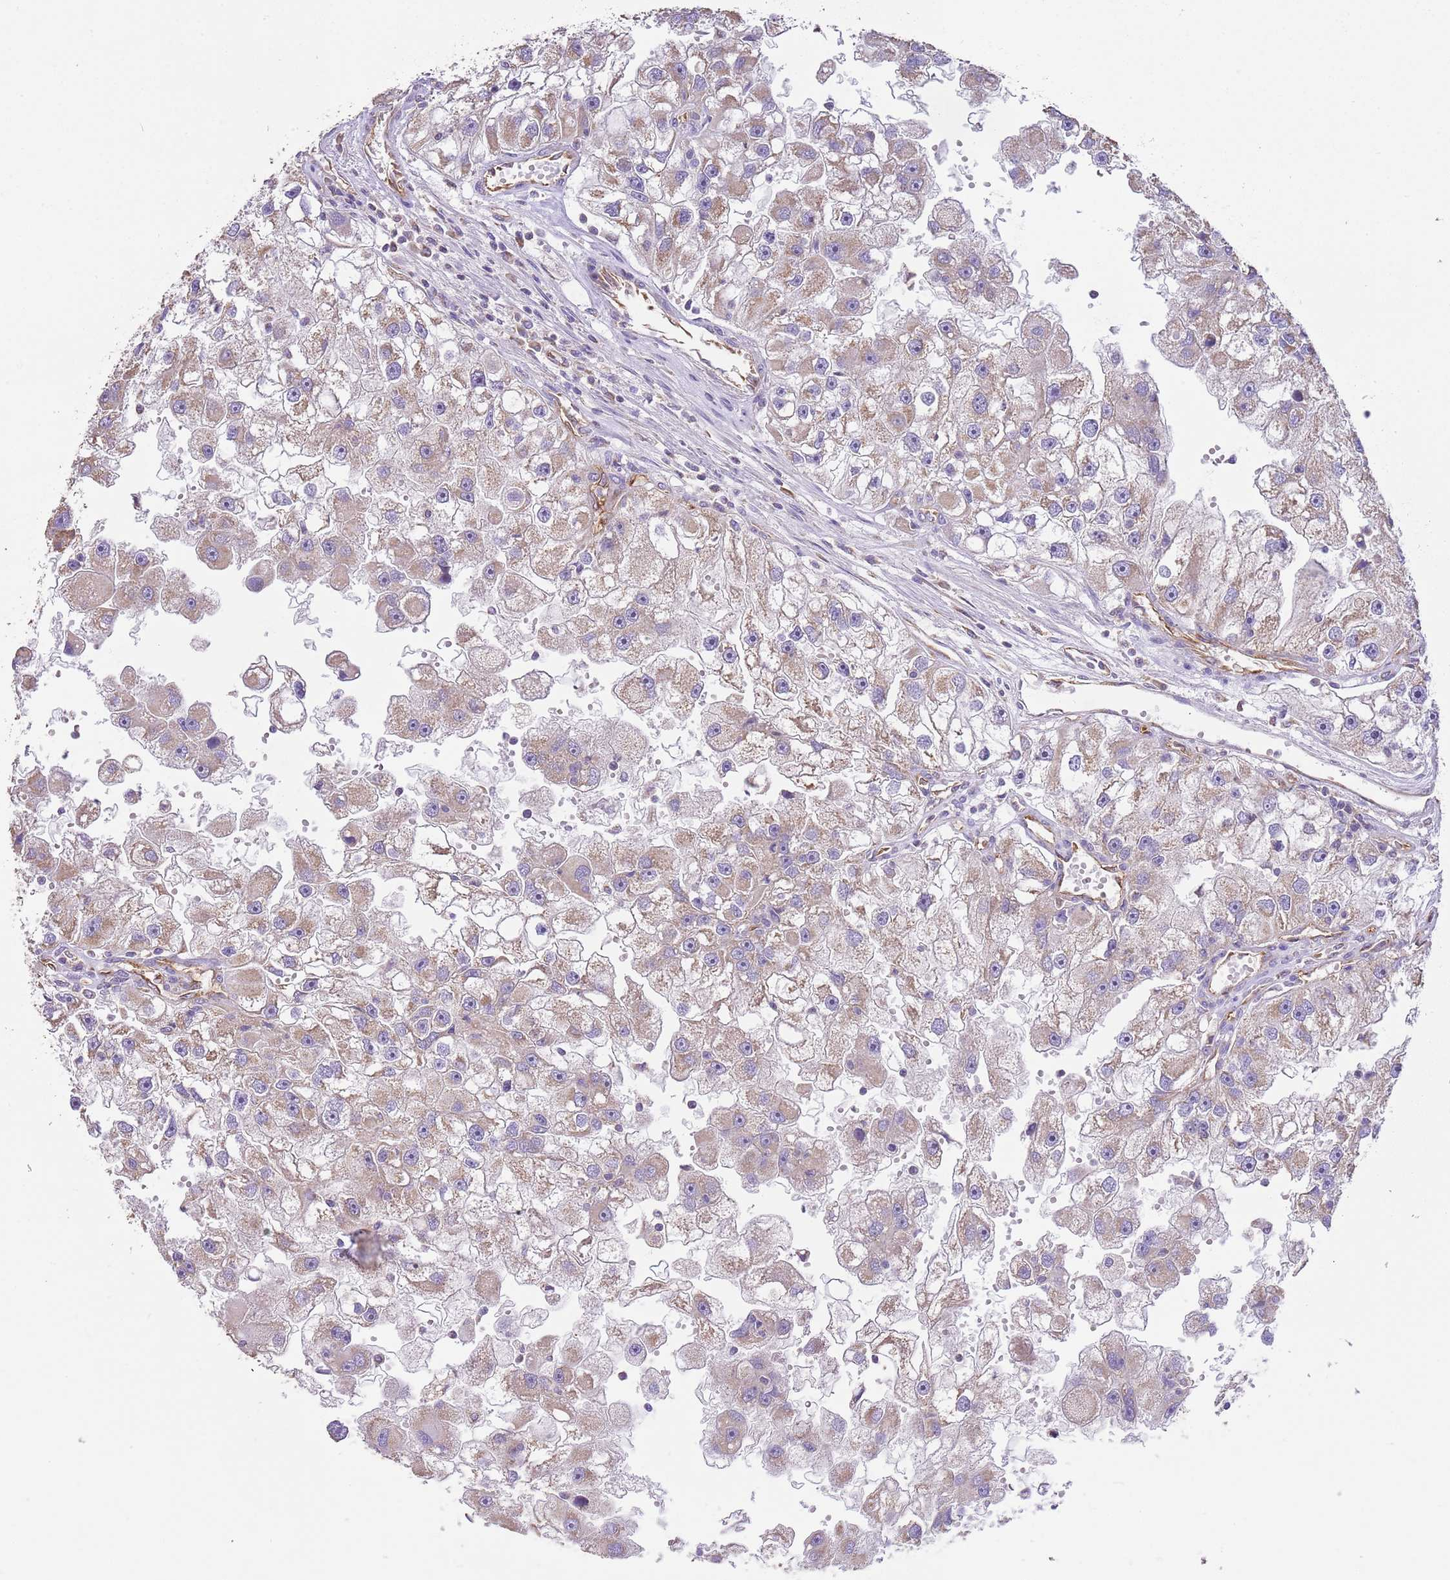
{"staining": {"intensity": "weak", "quantity": ">75%", "location": "cytoplasmic/membranous"}, "tissue": "renal cancer", "cell_type": "Tumor cells", "image_type": "cancer", "snomed": [{"axis": "morphology", "description": "Adenocarcinoma, NOS"}, {"axis": "topography", "description": "Kidney"}], "caption": "A histopathology image showing weak cytoplasmic/membranous expression in about >75% of tumor cells in renal cancer (adenocarcinoma), as visualized by brown immunohistochemical staining.", "gene": "DOCK9", "patient": {"sex": "male", "age": 63}}